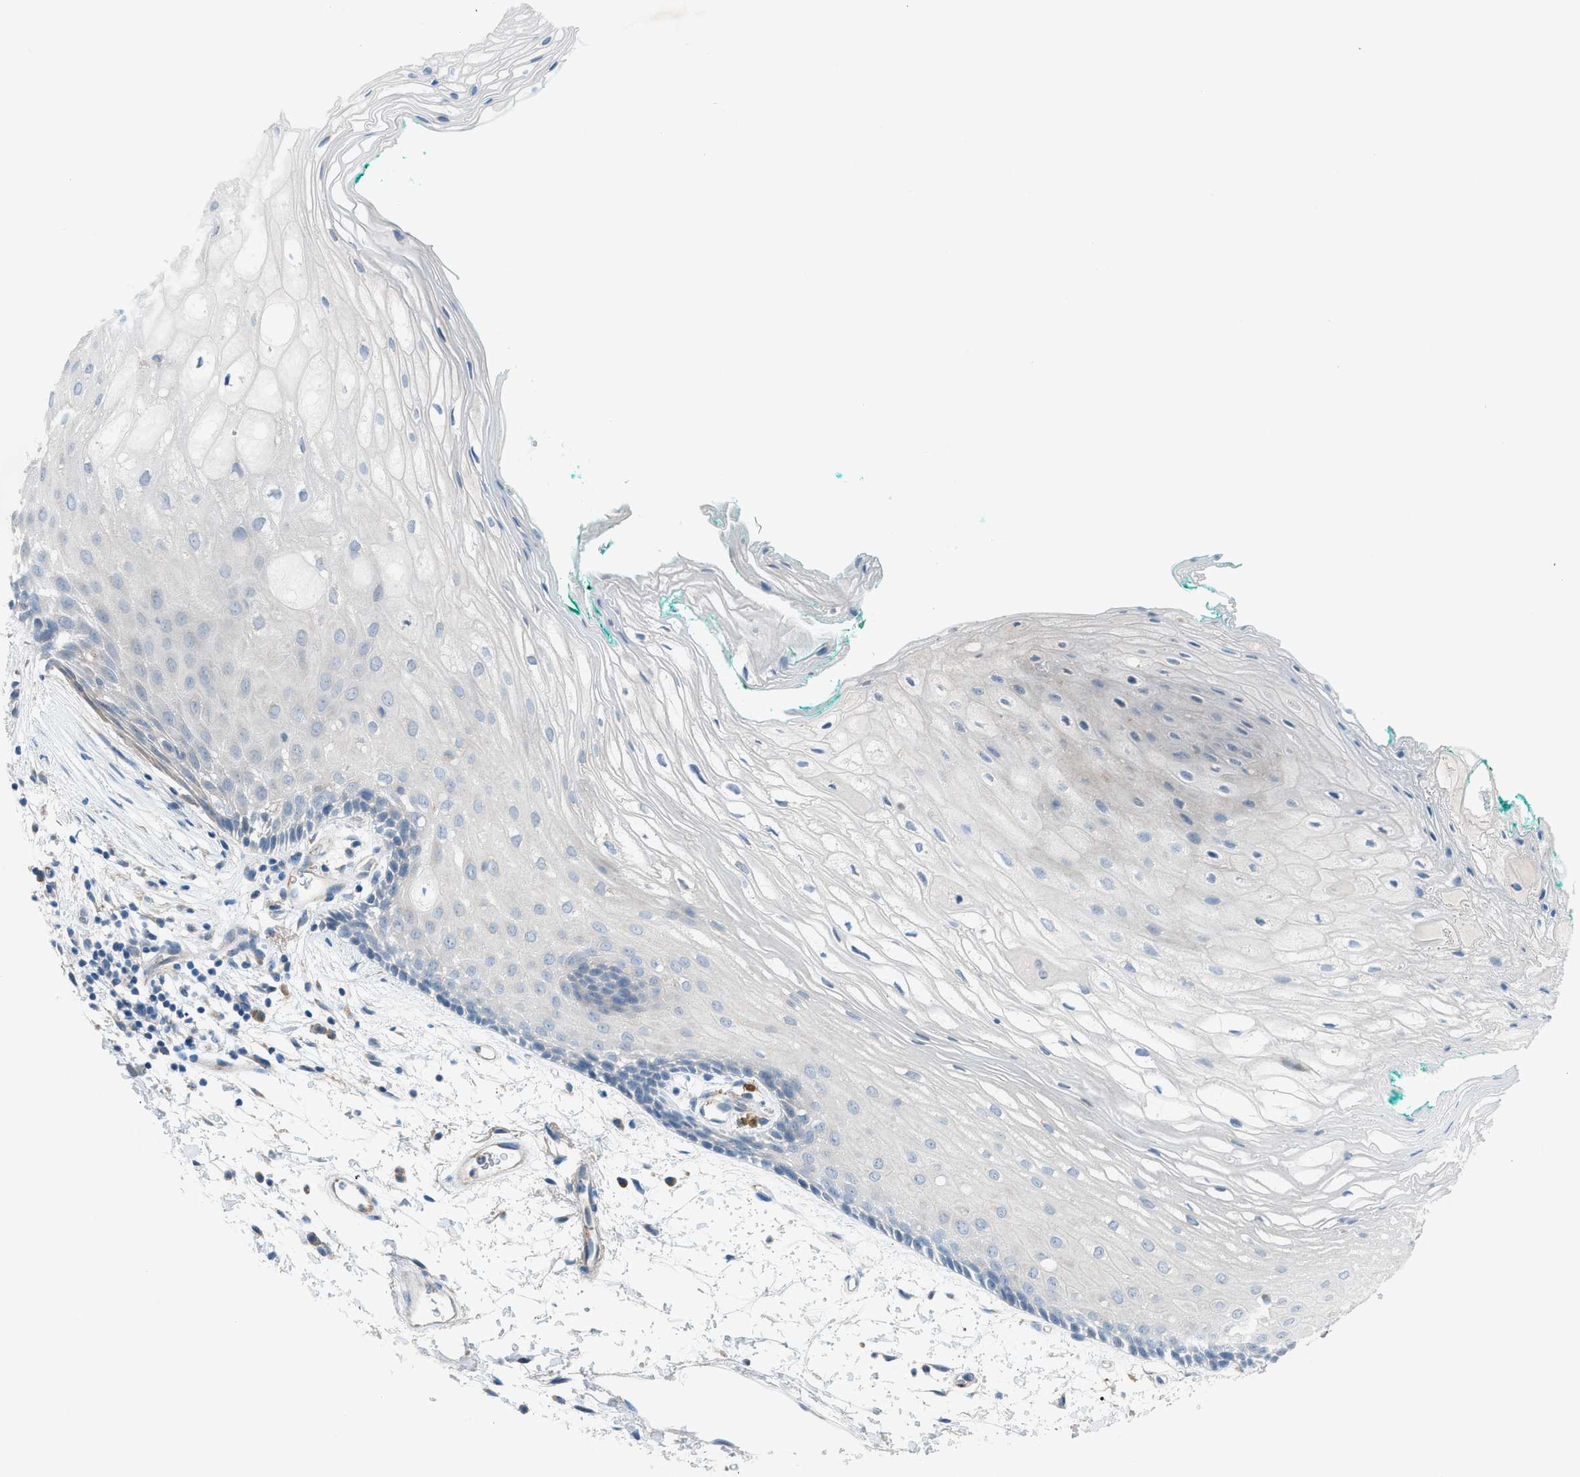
{"staining": {"intensity": "negative", "quantity": "none", "location": "none"}, "tissue": "oral mucosa", "cell_type": "Squamous epithelial cells", "image_type": "normal", "snomed": [{"axis": "morphology", "description": "Normal tissue, NOS"}, {"axis": "topography", "description": "Skeletal muscle"}, {"axis": "topography", "description": "Oral tissue"}, {"axis": "topography", "description": "Peripheral nerve tissue"}], "caption": "DAB immunohistochemical staining of normal human oral mucosa displays no significant positivity in squamous epithelial cells.", "gene": "HEG1", "patient": {"sex": "female", "age": 84}}